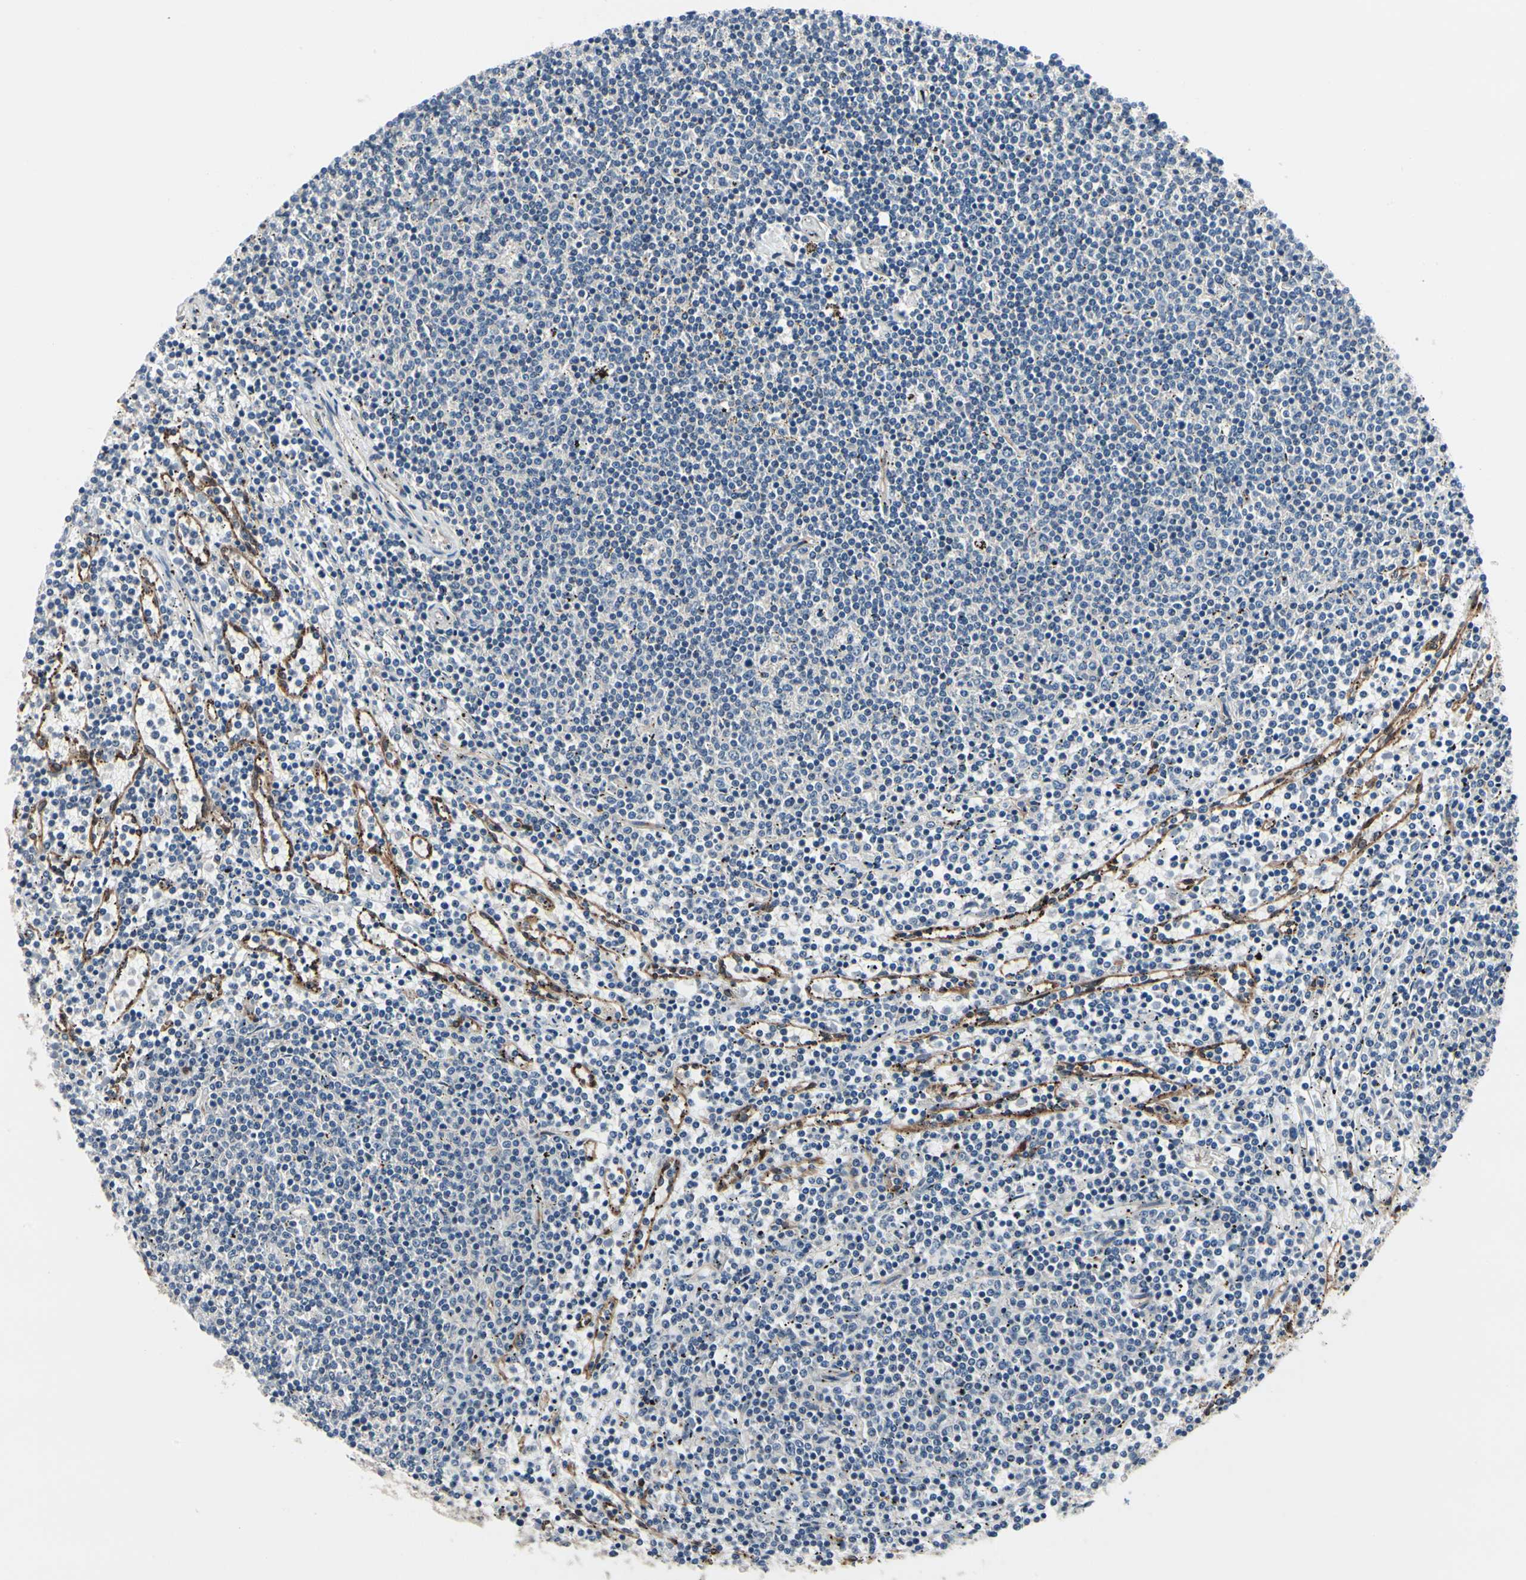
{"staining": {"intensity": "negative", "quantity": "none", "location": "none"}, "tissue": "lymphoma", "cell_type": "Tumor cells", "image_type": "cancer", "snomed": [{"axis": "morphology", "description": "Malignant lymphoma, non-Hodgkin's type, Low grade"}, {"axis": "topography", "description": "Spleen"}], "caption": "Histopathology image shows no protein expression in tumor cells of lymphoma tissue.", "gene": "PRKAR2B", "patient": {"sex": "female", "age": 50}}